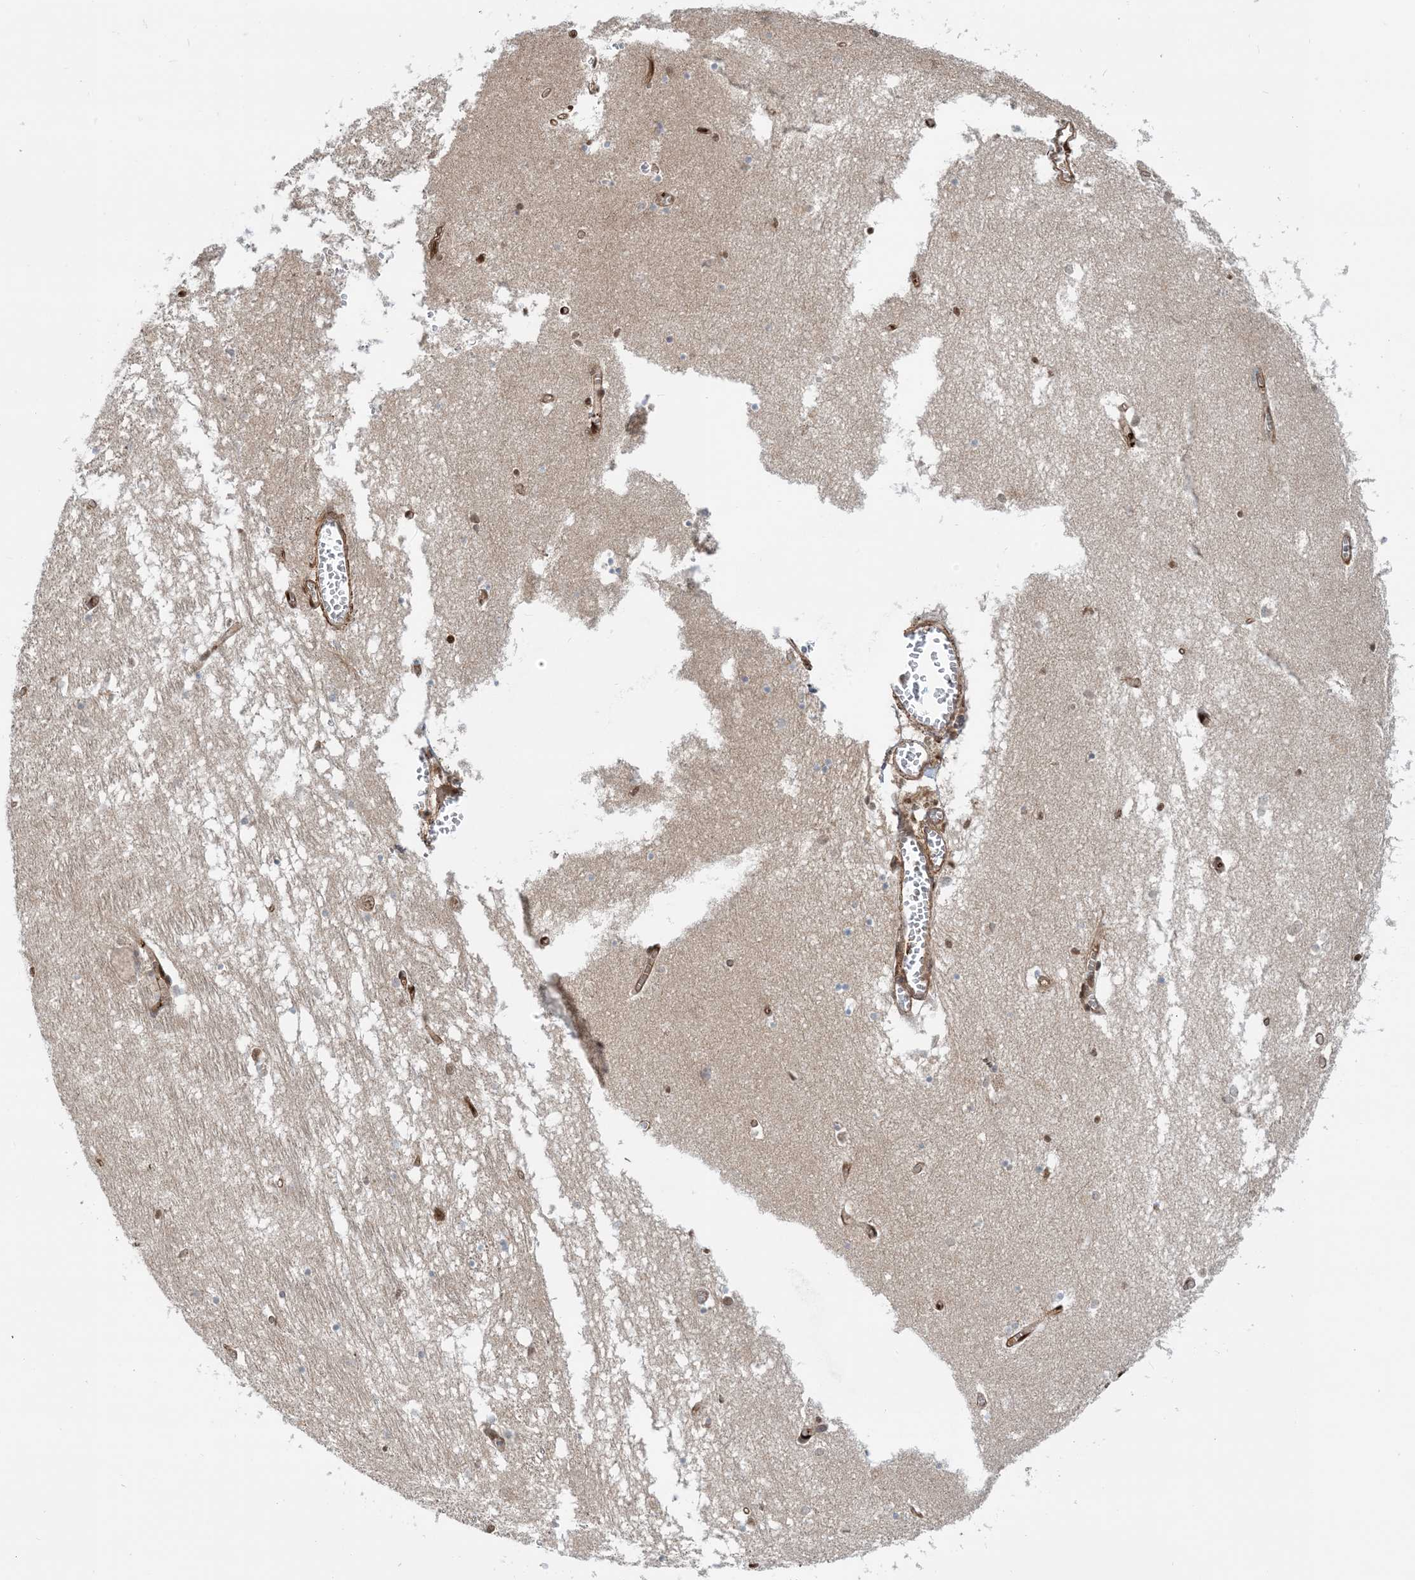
{"staining": {"intensity": "negative", "quantity": "none", "location": "none"}, "tissue": "hippocampus", "cell_type": "Glial cells", "image_type": "normal", "snomed": [{"axis": "morphology", "description": "Normal tissue, NOS"}, {"axis": "topography", "description": "Hippocampus"}], "caption": "Image shows no protein staining in glial cells of unremarkable hippocampus. (DAB immunohistochemistry (IHC), high magnification).", "gene": "PPM1F", "patient": {"sex": "male", "age": 70}}